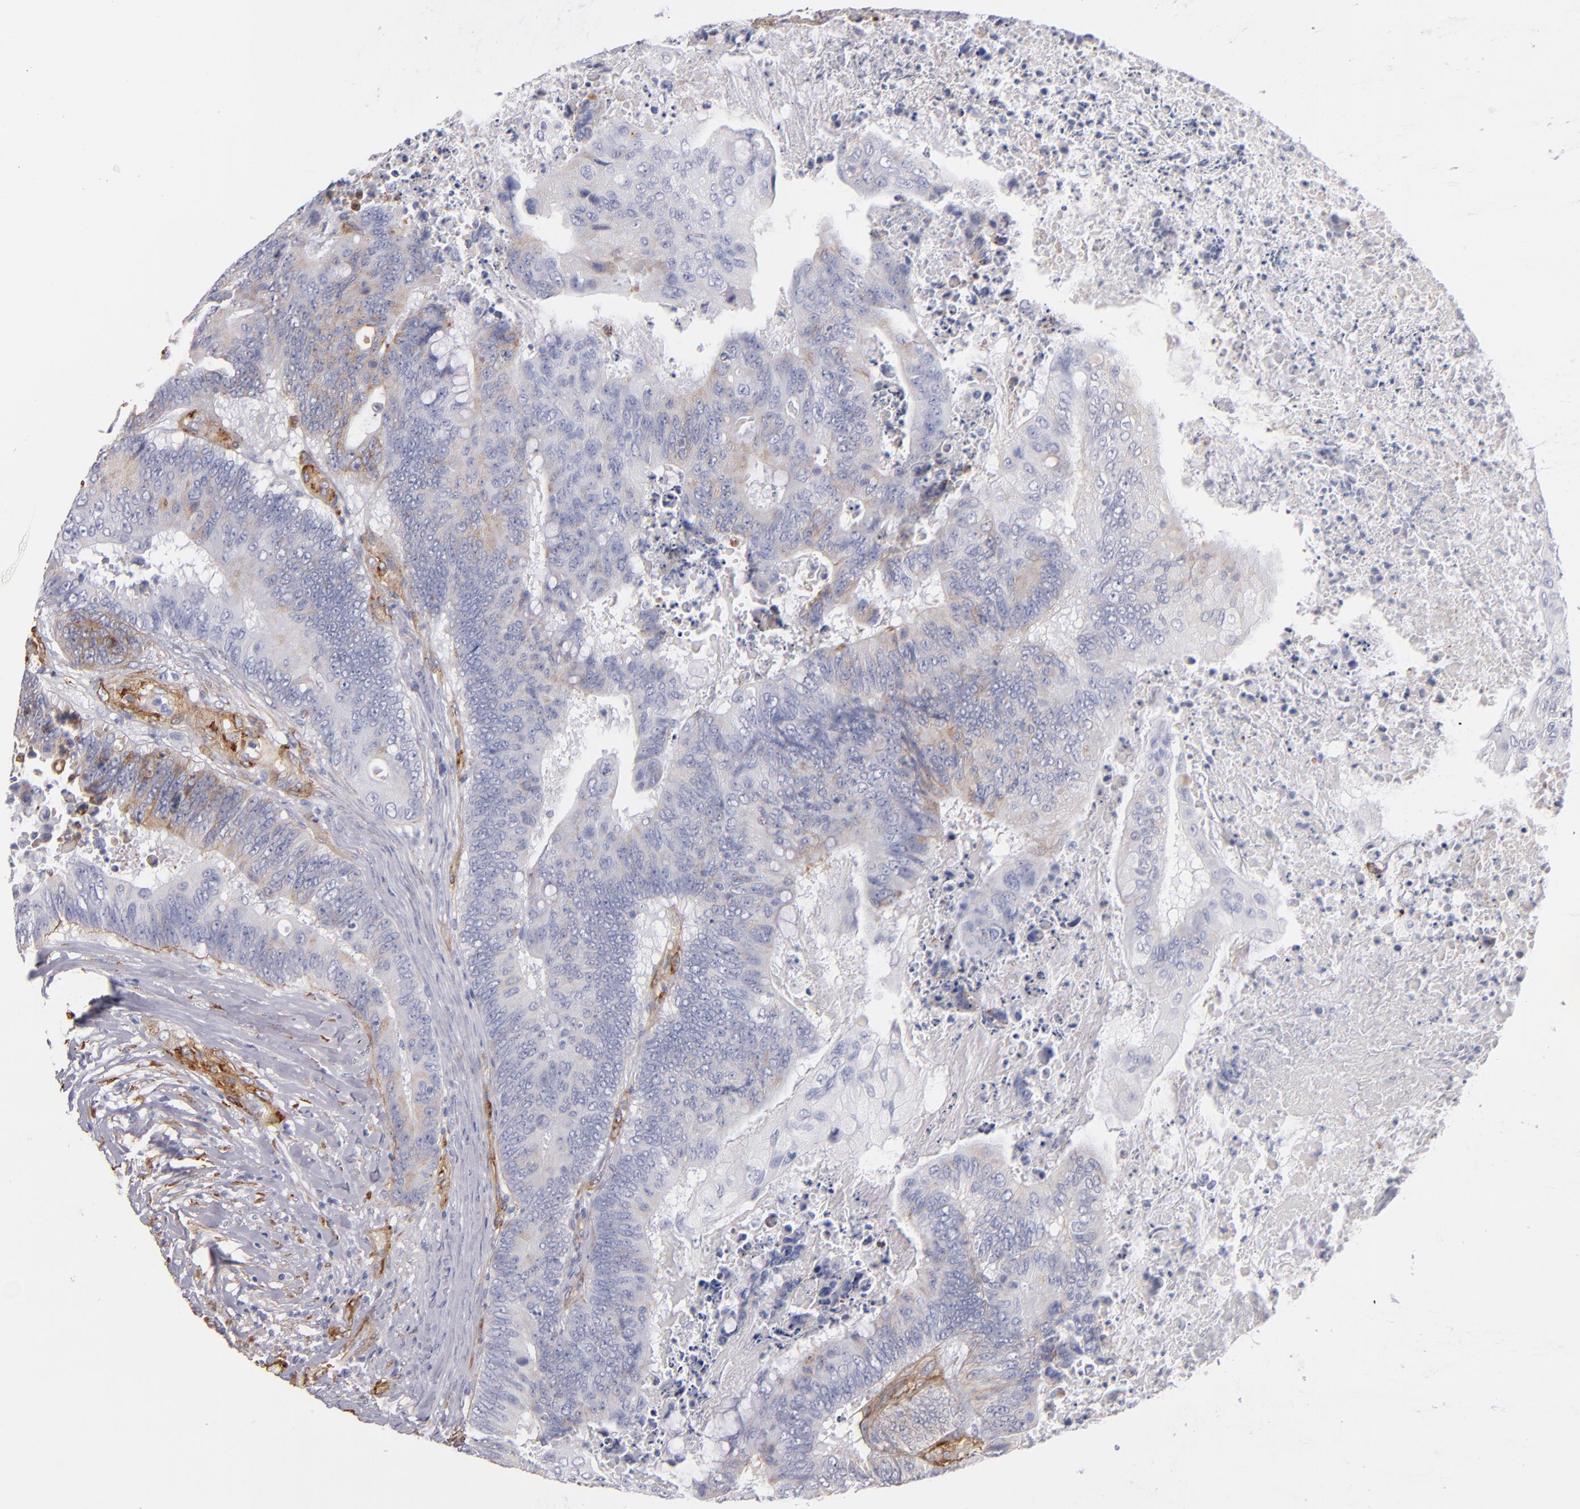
{"staining": {"intensity": "weak", "quantity": "25%-75%", "location": "cytoplasmic/membranous"}, "tissue": "colorectal cancer", "cell_type": "Tumor cells", "image_type": "cancer", "snomed": [{"axis": "morphology", "description": "Adenocarcinoma, NOS"}, {"axis": "topography", "description": "Colon"}], "caption": "Tumor cells demonstrate low levels of weak cytoplasmic/membranous staining in approximately 25%-75% of cells in human colorectal adenocarcinoma.", "gene": "LAMC1", "patient": {"sex": "male", "age": 65}}